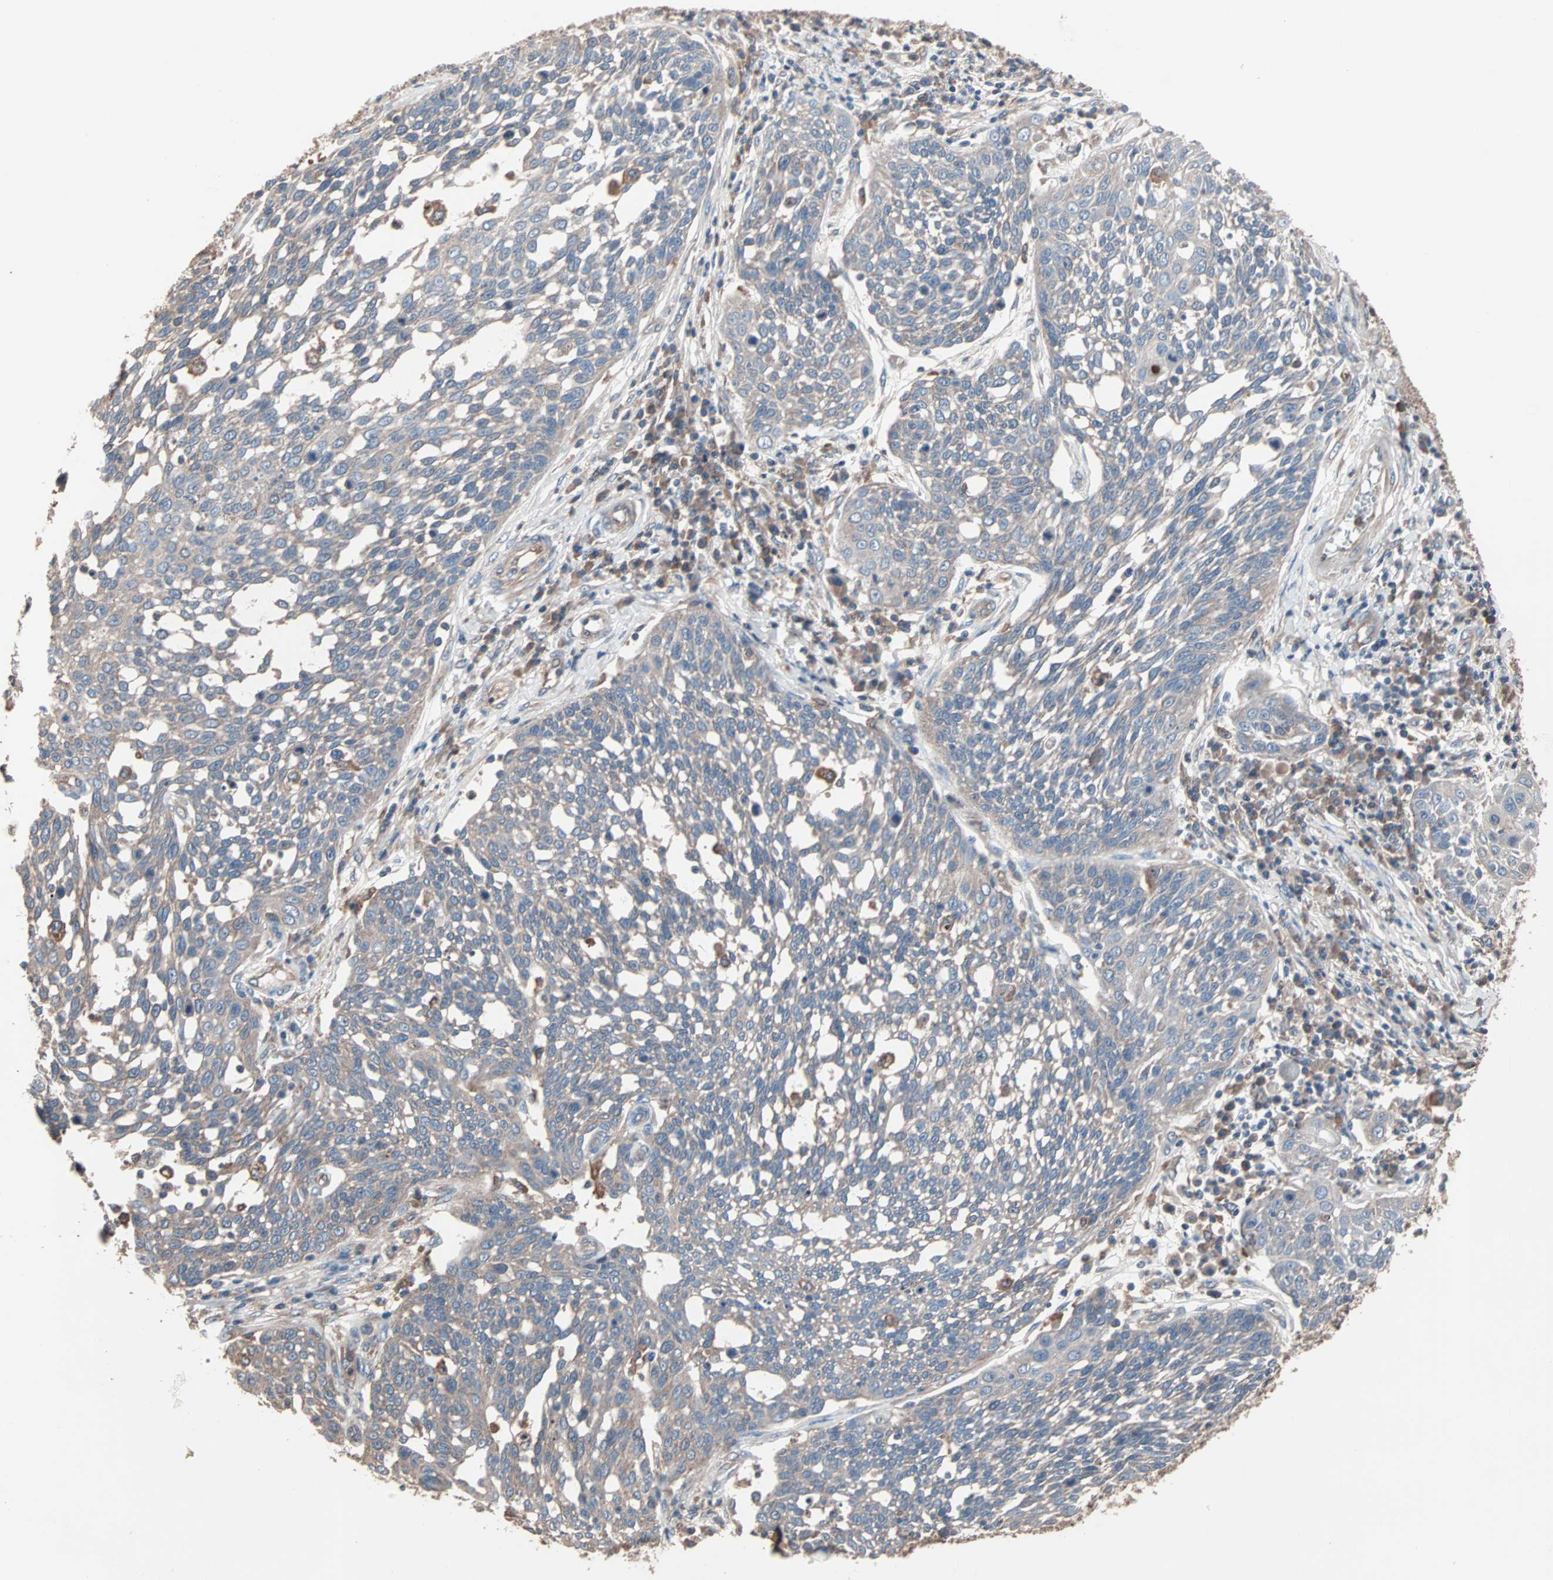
{"staining": {"intensity": "weak", "quantity": "25%-75%", "location": "cytoplasmic/membranous"}, "tissue": "cervical cancer", "cell_type": "Tumor cells", "image_type": "cancer", "snomed": [{"axis": "morphology", "description": "Squamous cell carcinoma, NOS"}, {"axis": "topography", "description": "Cervix"}], "caption": "Protein expression analysis of cervical squamous cell carcinoma demonstrates weak cytoplasmic/membranous expression in about 25%-75% of tumor cells.", "gene": "ATG7", "patient": {"sex": "female", "age": 34}}